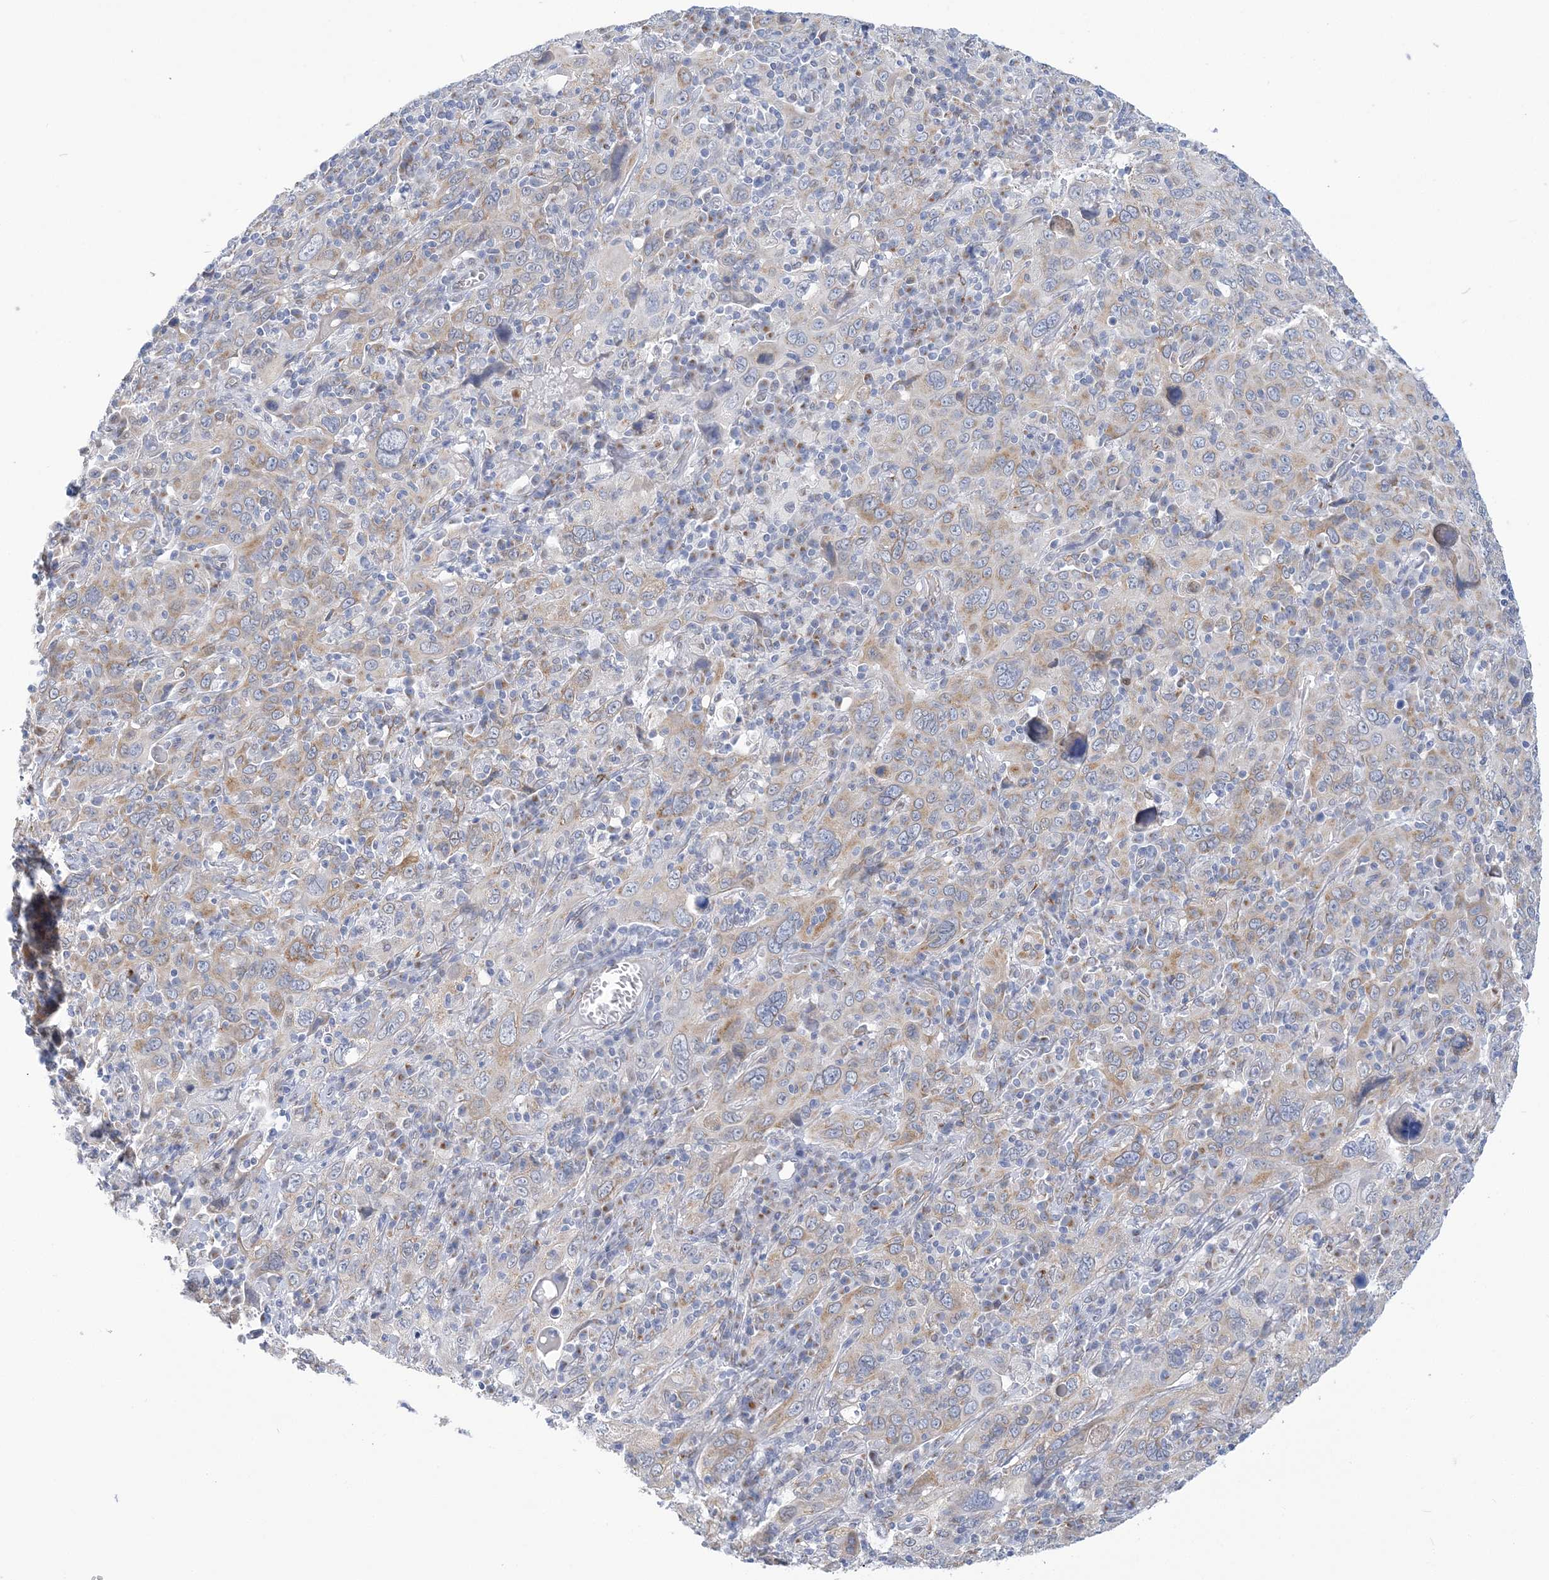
{"staining": {"intensity": "weak", "quantity": "25%-75%", "location": "cytoplasmic/membranous"}, "tissue": "cervical cancer", "cell_type": "Tumor cells", "image_type": "cancer", "snomed": [{"axis": "morphology", "description": "Squamous cell carcinoma, NOS"}, {"axis": "topography", "description": "Cervix"}], "caption": "An image of human cervical squamous cell carcinoma stained for a protein reveals weak cytoplasmic/membranous brown staining in tumor cells. (DAB (3,3'-diaminobenzidine) IHC with brightfield microscopy, high magnification).", "gene": "PLEKHG4B", "patient": {"sex": "female", "age": 46}}